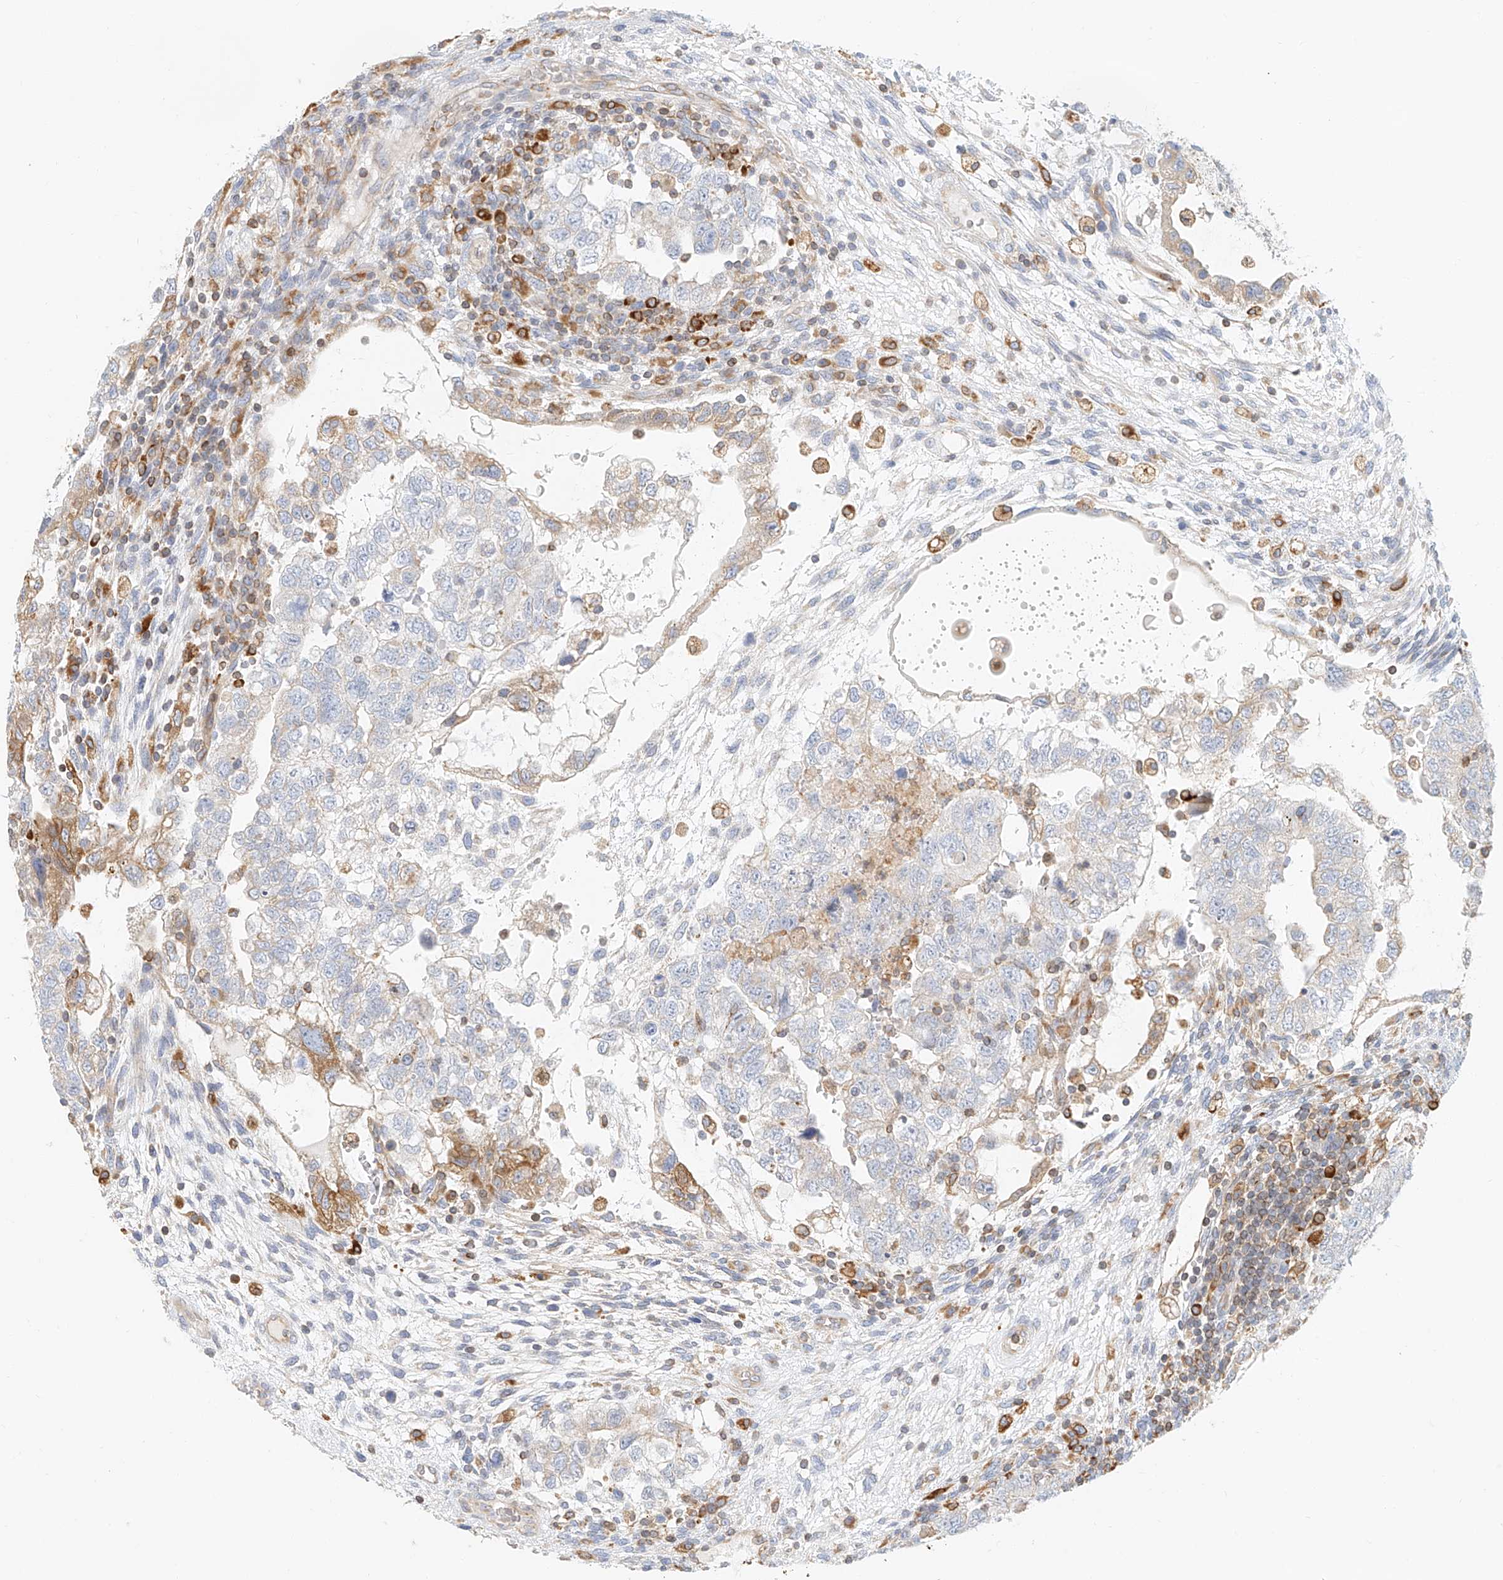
{"staining": {"intensity": "moderate", "quantity": "<25%", "location": "cytoplasmic/membranous"}, "tissue": "testis cancer", "cell_type": "Tumor cells", "image_type": "cancer", "snomed": [{"axis": "morphology", "description": "Carcinoma, Embryonal, NOS"}, {"axis": "topography", "description": "Testis"}], "caption": "Testis cancer was stained to show a protein in brown. There is low levels of moderate cytoplasmic/membranous expression in about <25% of tumor cells.", "gene": "DHRS7", "patient": {"sex": "male", "age": 37}}